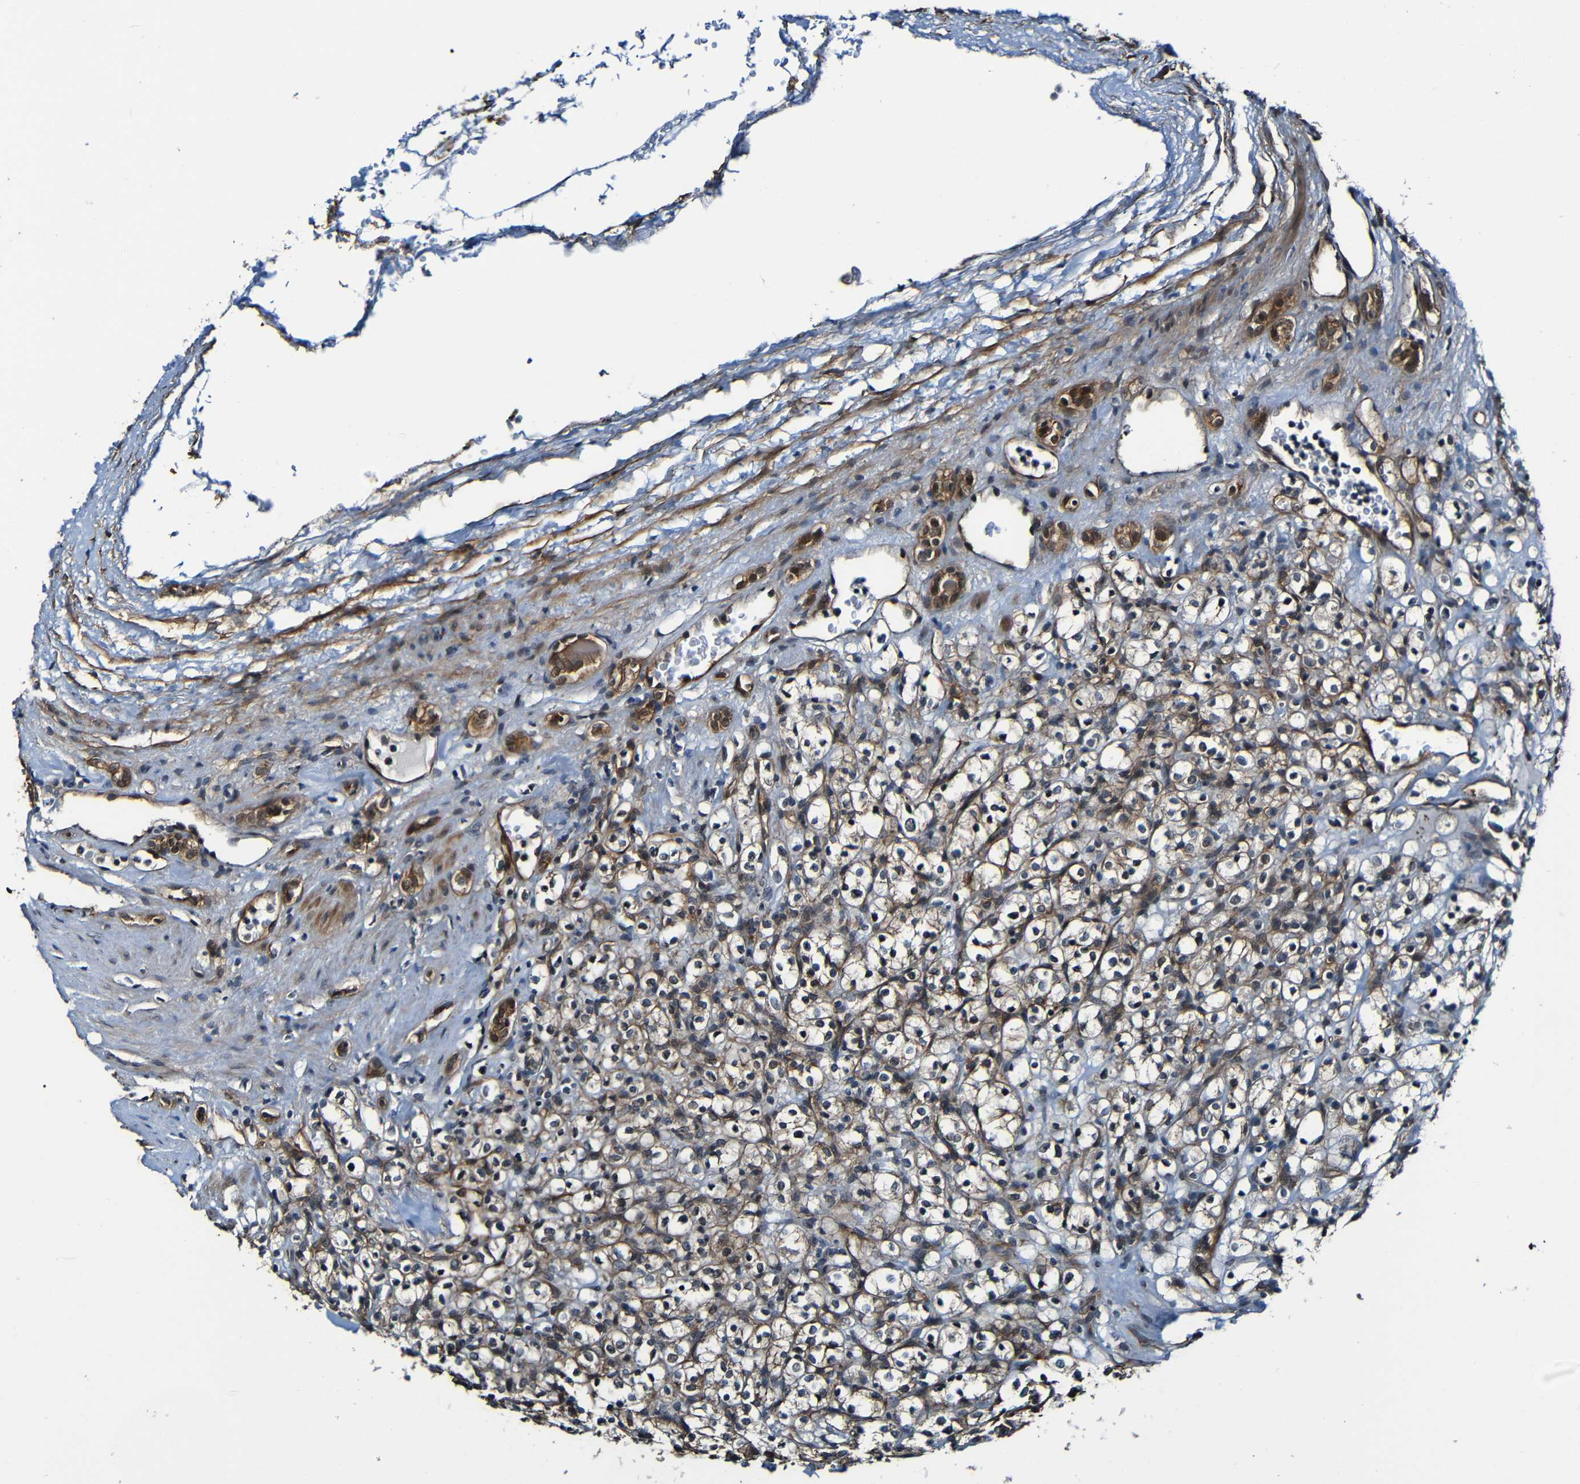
{"staining": {"intensity": "weak", "quantity": "25%-75%", "location": "cytoplasmic/membranous"}, "tissue": "renal cancer", "cell_type": "Tumor cells", "image_type": "cancer", "snomed": [{"axis": "morphology", "description": "Normal tissue, NOS"}, {"axis": "morphology", "description": "Adenocarcinoma, NOS"}, {"axis": "topography", "description": "Kidney"}], "caption": "Immunohistochemistry (DAB (3,3'-diaminobenzidine)) staining of human renal adenocarcinoma reveals weak cytoplasmic/membranous protein expression in approximately 25%-75% of tumor cells. Ihc stains the protein in brown and the nuclei are stained blue.", "gene": "LGR5", "patient": {"sex": "female", "age": 72}}